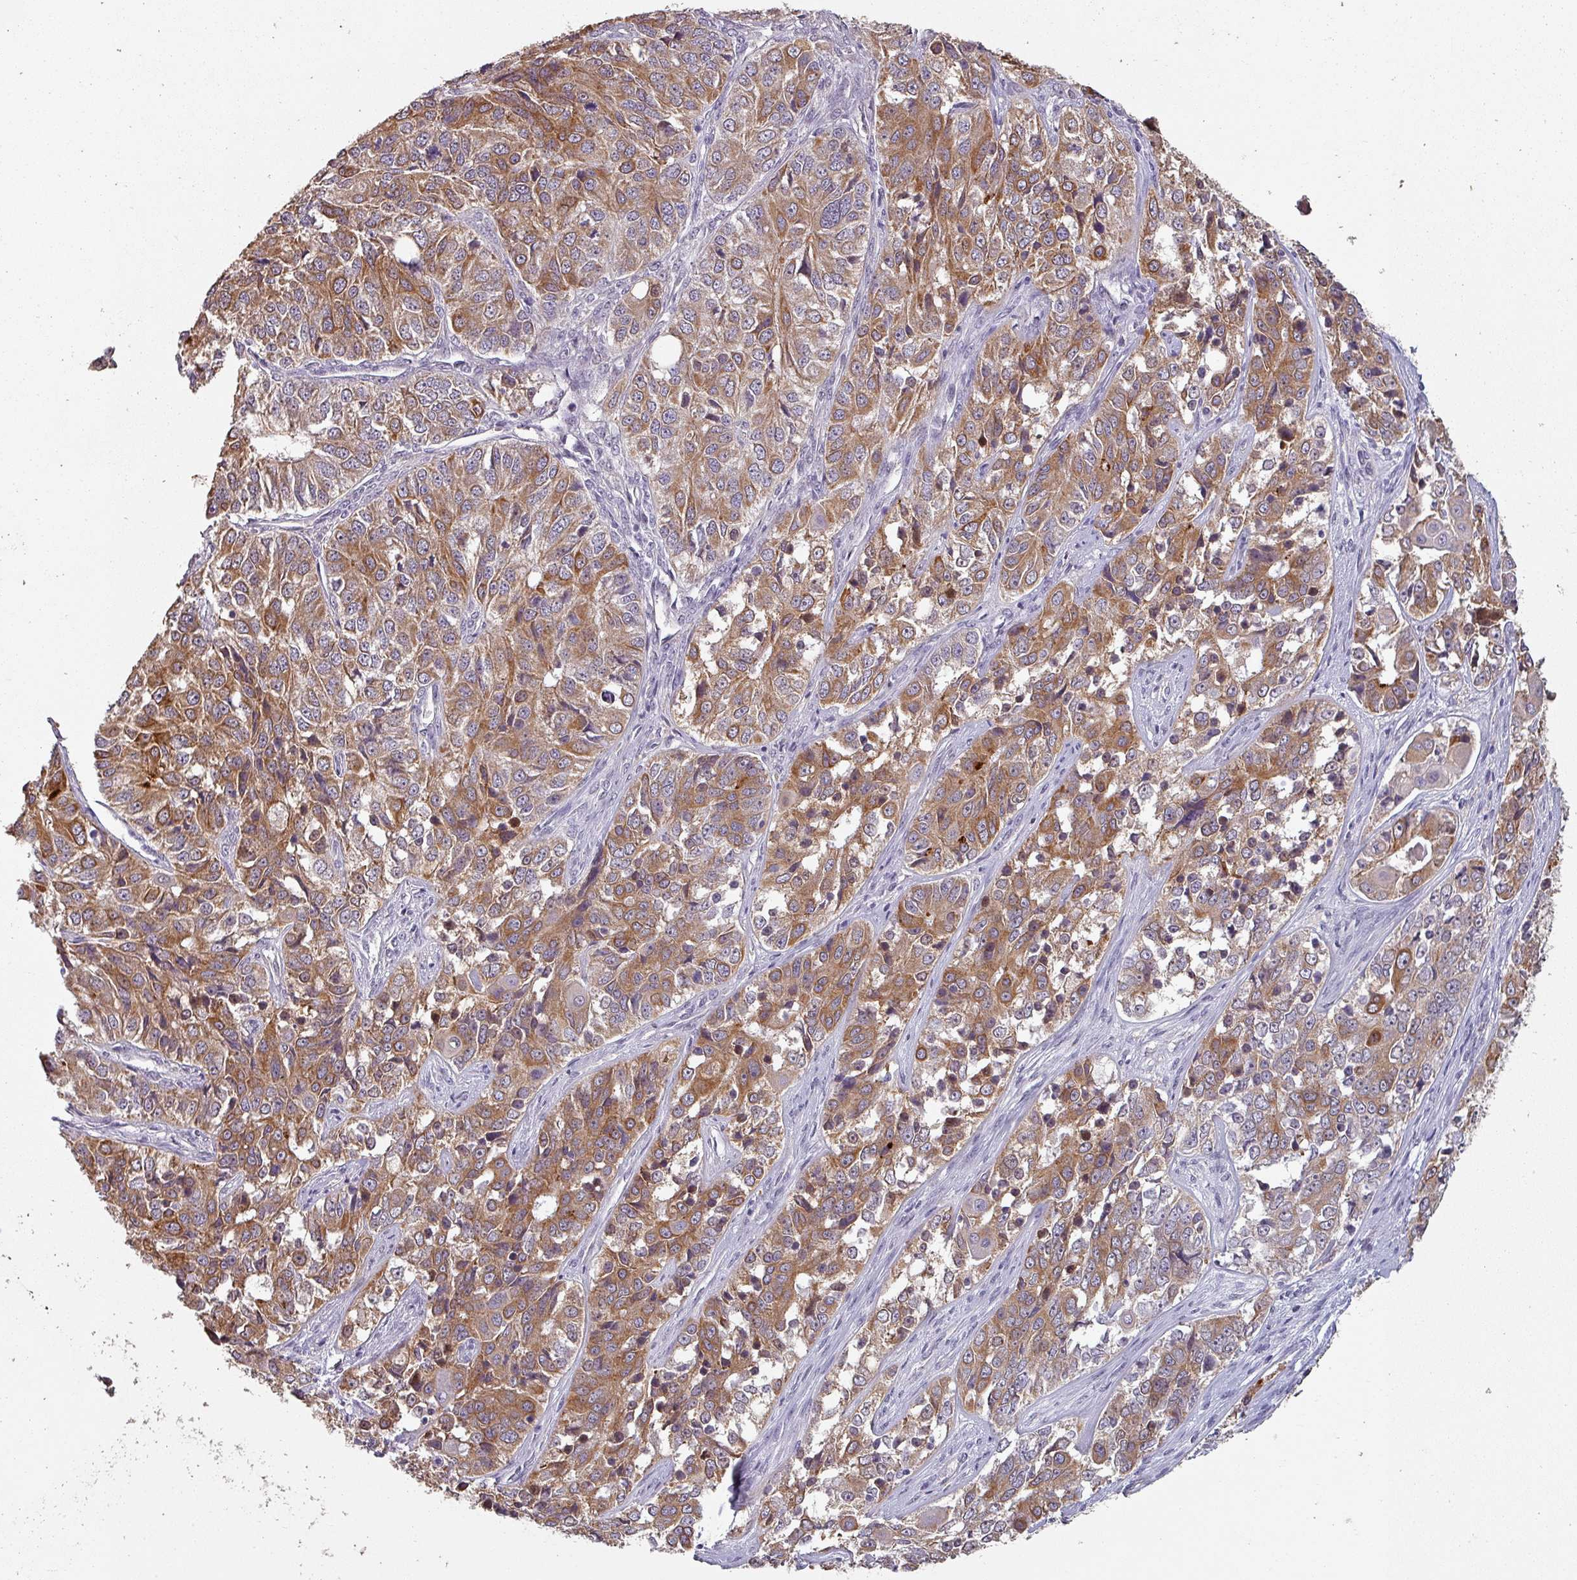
{"staining": {"intensity": "moderate", "quantity": ">75%", "location": "cytoplasmic/membranous"}, "tissue": "ovarian cancer", "cell_type": "Tumor cells", "image_type": "cancer", "snomed": [{"axis": "morphology", "description": "Carcinoma, endometroid"}, {"axis": "topography", "description": "Ovary"}], "caption": "This is a histology image of immunohistochemistry (IHC) staining of ovarian cancer, which shows moderate positivity in the cytoplasmic/membranous of tumor cells.", "gene": "LYPLA1", "patient": {"sex": "female", "age": 51}}